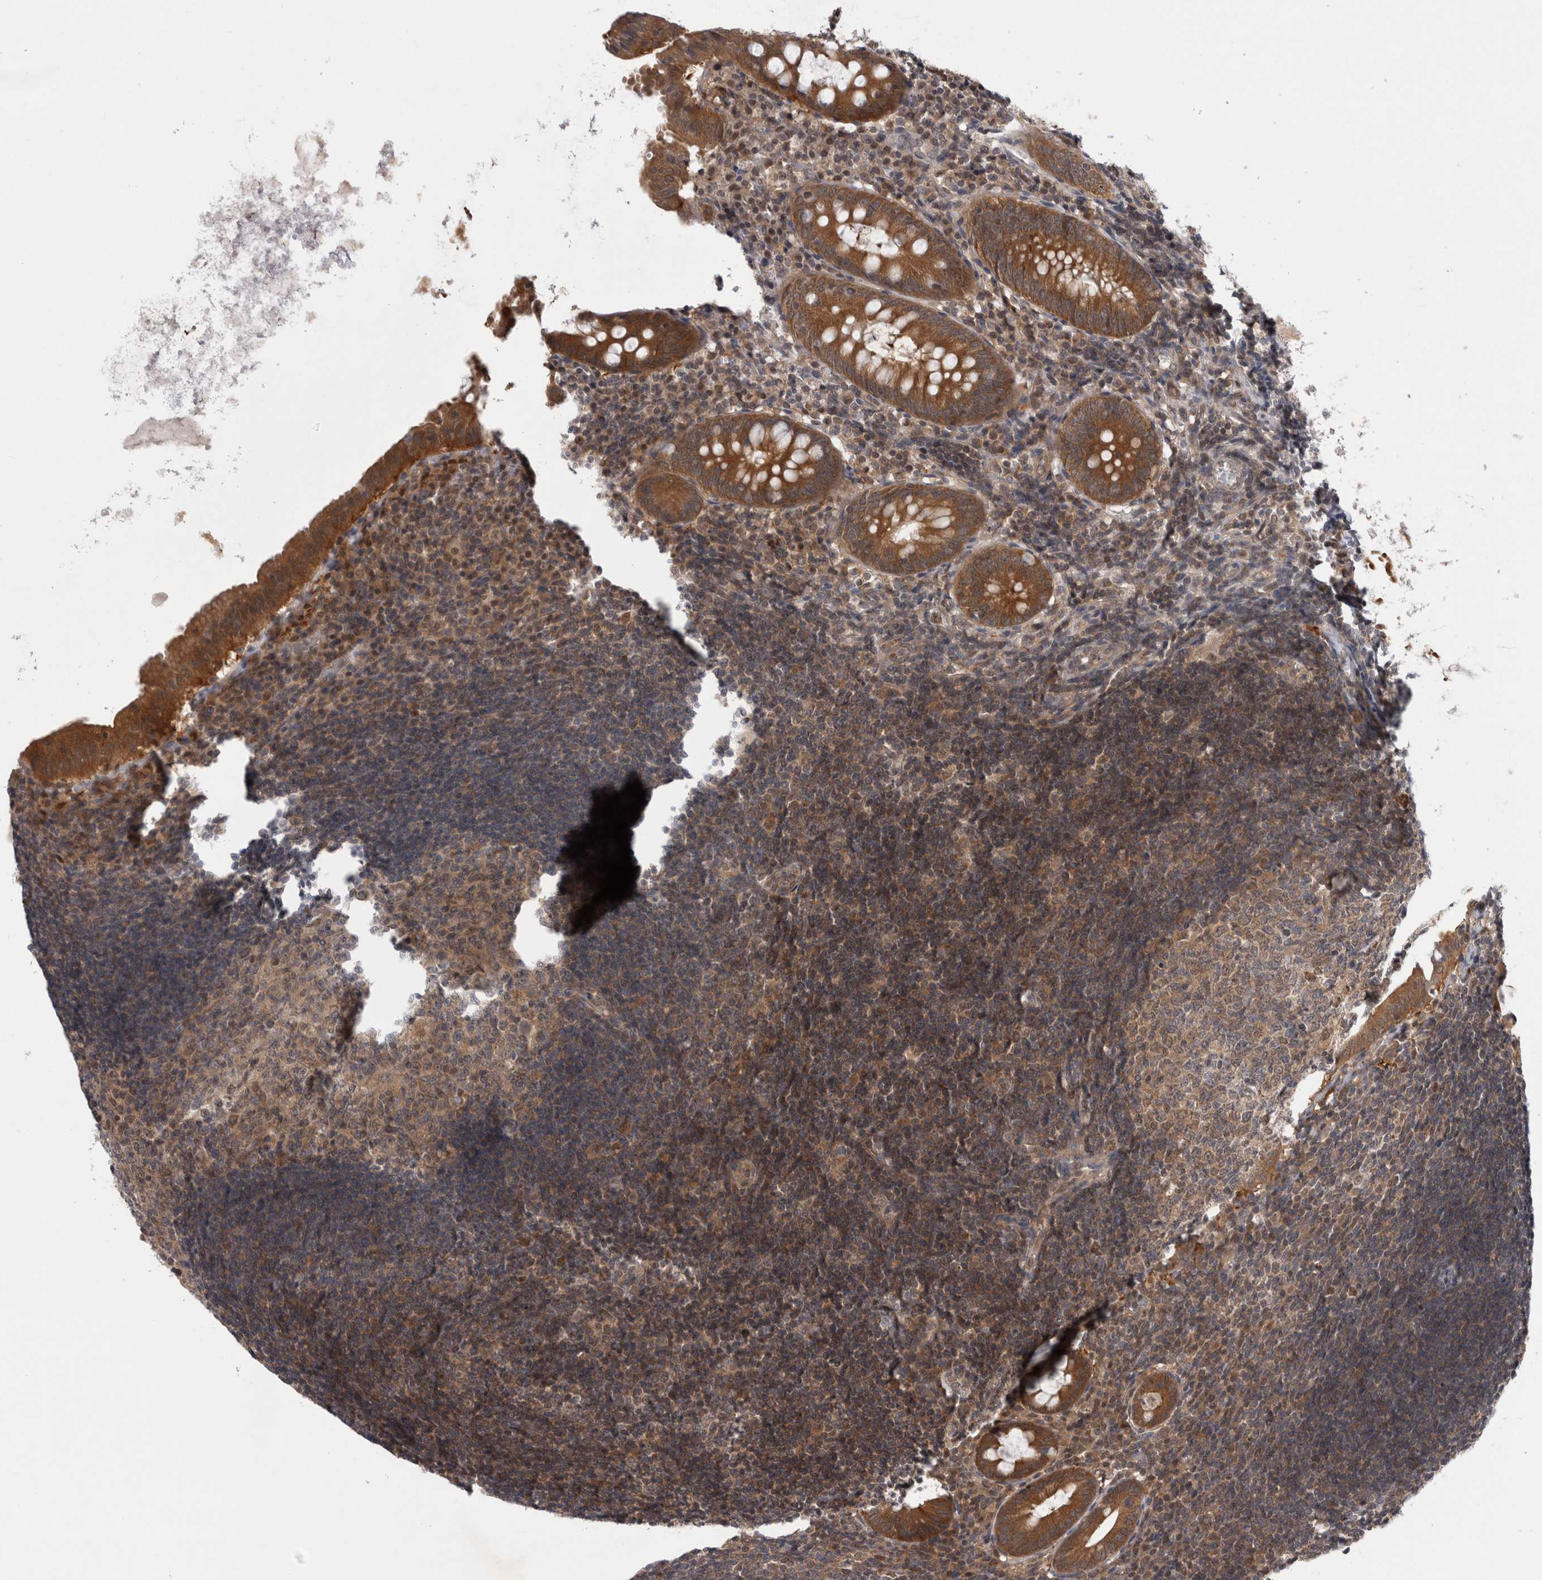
{"staining": {"intensity": "strong", "quantity": ">75%", "location": "cytoplasmic/membranous"}, "tissue": "appendix", "cell_type": "Glandular cells", "image_type": "normal", "snomed": [{"axis": "morphology", "description": "Normal tissue, NOS"}, {"axis": "topography", "description": "Appendix"}], "caption": "Immunohistochemical staining of benign human appendix reveals strong cytoplasmic/membranous protein expression in about >75% of glandular cells. (DAB (3,3'-diaminobenzidine) = brown stain, brightfield microscopy at high magnification).", "gene": "PSMB2", "patient": {"sex": "female", "age": 54}}